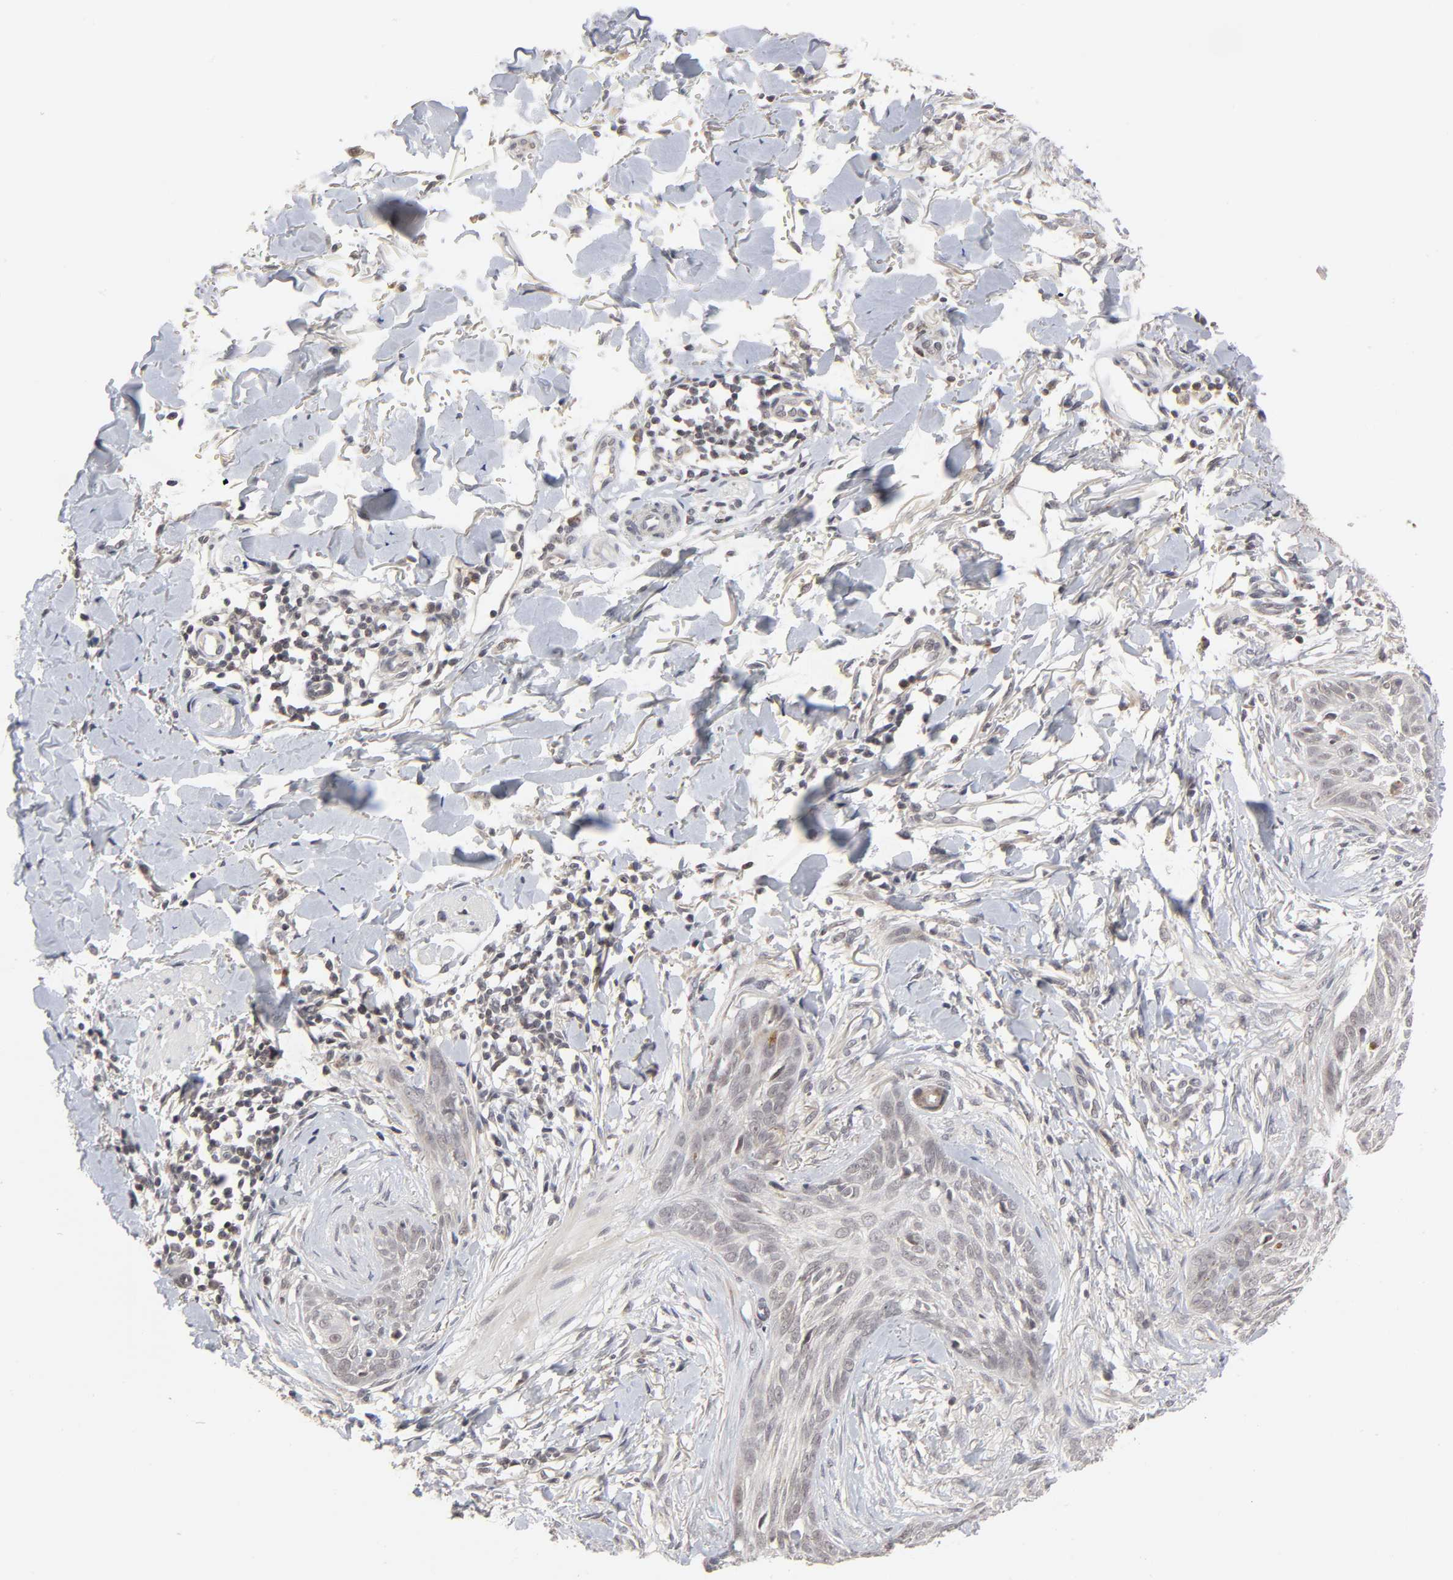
{"staining": {"intensity": "negative", "quantity": "none", "location": "none"}, "tissue": "skin cancer", "cell_type": "Tumor cells", "image_type": "cancer", "snomed": [{"axis": "morphology", "description": "Normal tissue, NOS"}, {"axis": "morphology", "description": "Basal cell carcinoma"}, {"axis": "topography", "description": "Skin"}], "caption": "High magnification brightfield microscopy of basal cell carcinoma (skin) stained with DAB (brown) and counterstained with hematoxylin (blue): tumor cells show no significant positivity. (DAB immunohistochemistry with hematoxylin counter stain).", "gene": "AUH", "patient": {"sex": "male", "age": 71}}